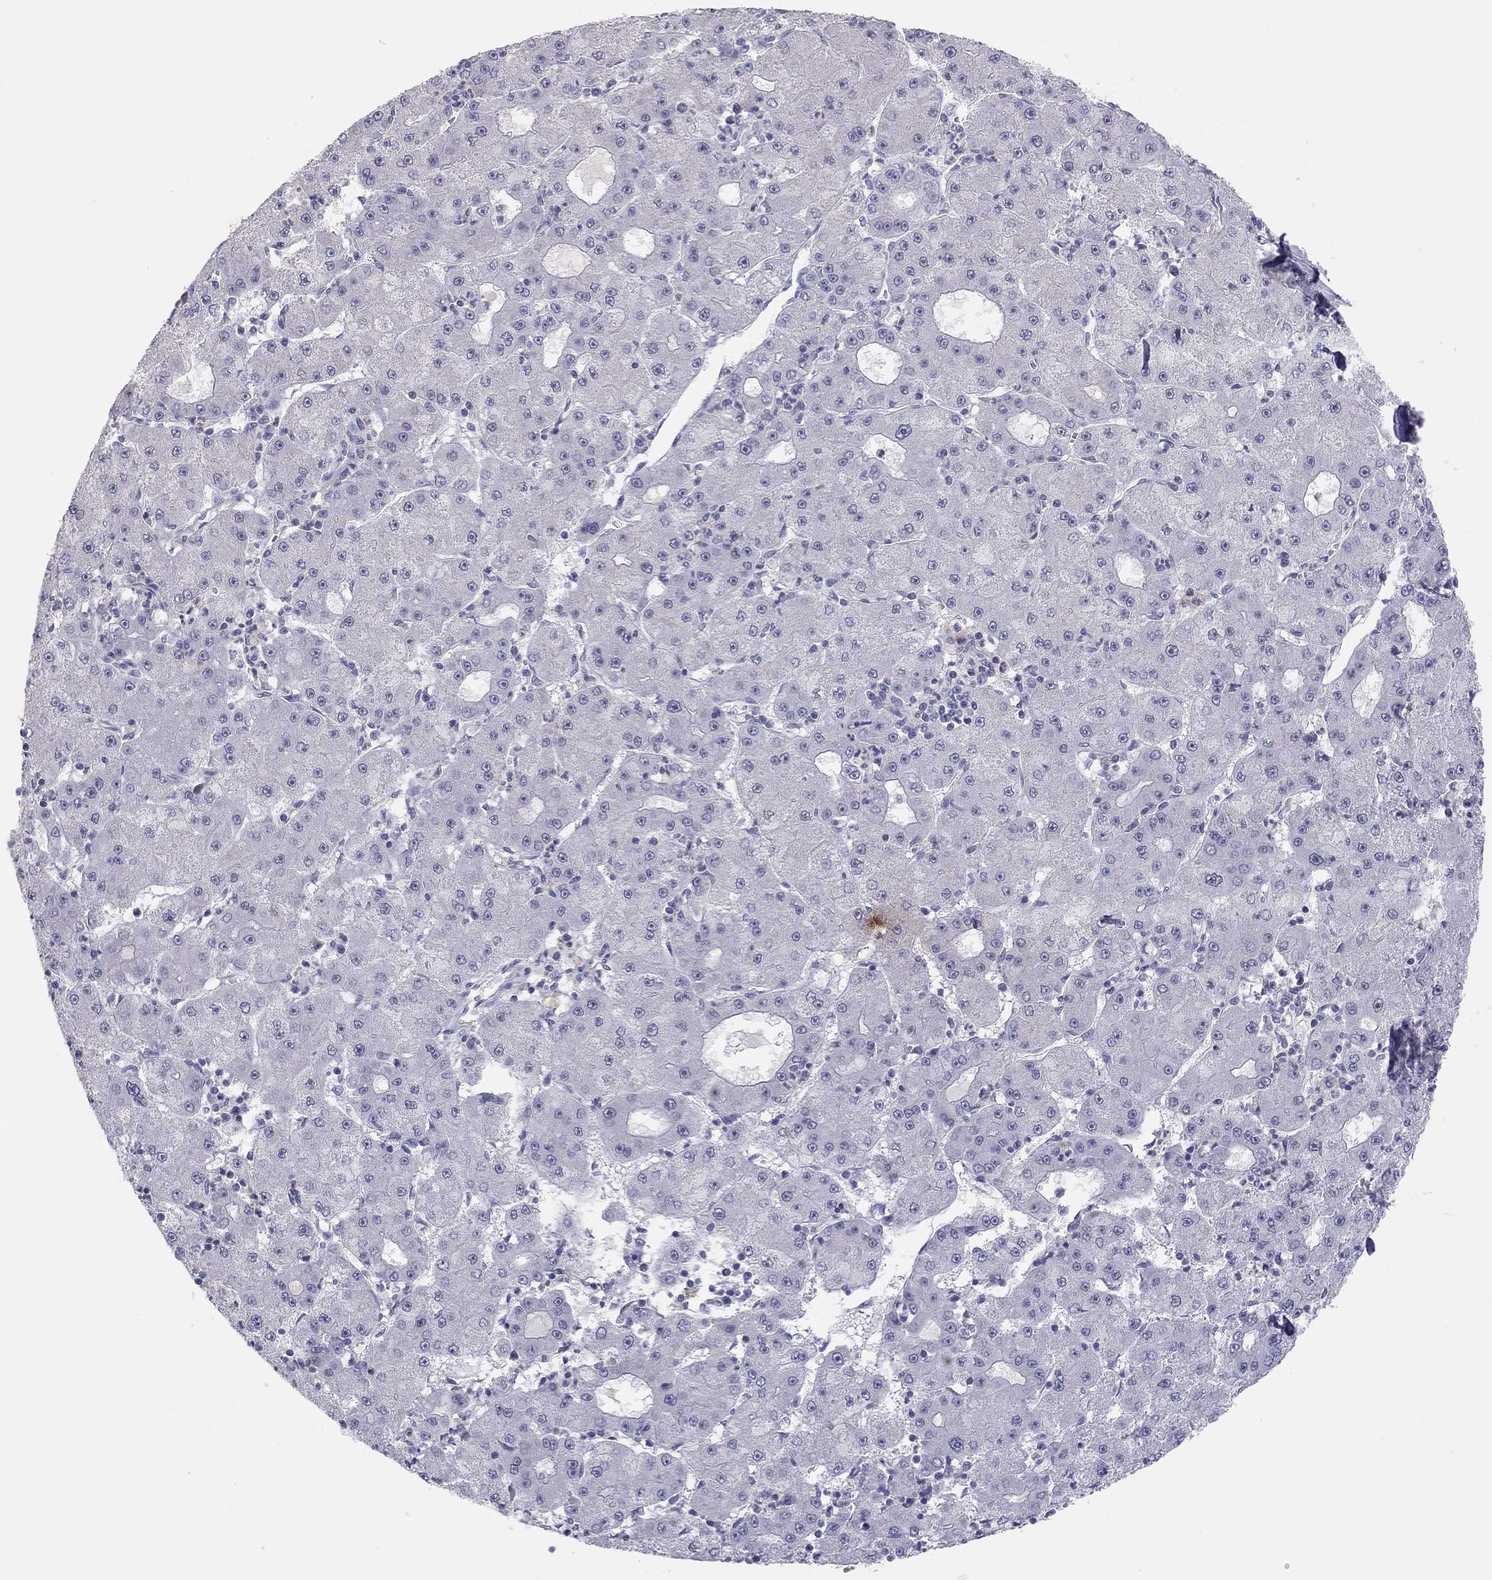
{"staining": {"intensity": "negative", "quantity": "none", "location": "none"}, "tissue": "liver cancer", "cell_type": "Tumor cells", "image_type": "cancer", "snomed": [{"axis": "morphology", "description": "Carcinoma, Hepatocellular, NOS"}, {"axis": "topography", "description": "Liver"}], "caption": "This is a image of immunohistochemistry staining of hepatocellular carcinoma (liver), which shows no positivity in tumor cells. (DAB immunohistochemistry, high magnification).", "gene": "ADORA2A", "patient": {"sex": "male", "age": 73}}